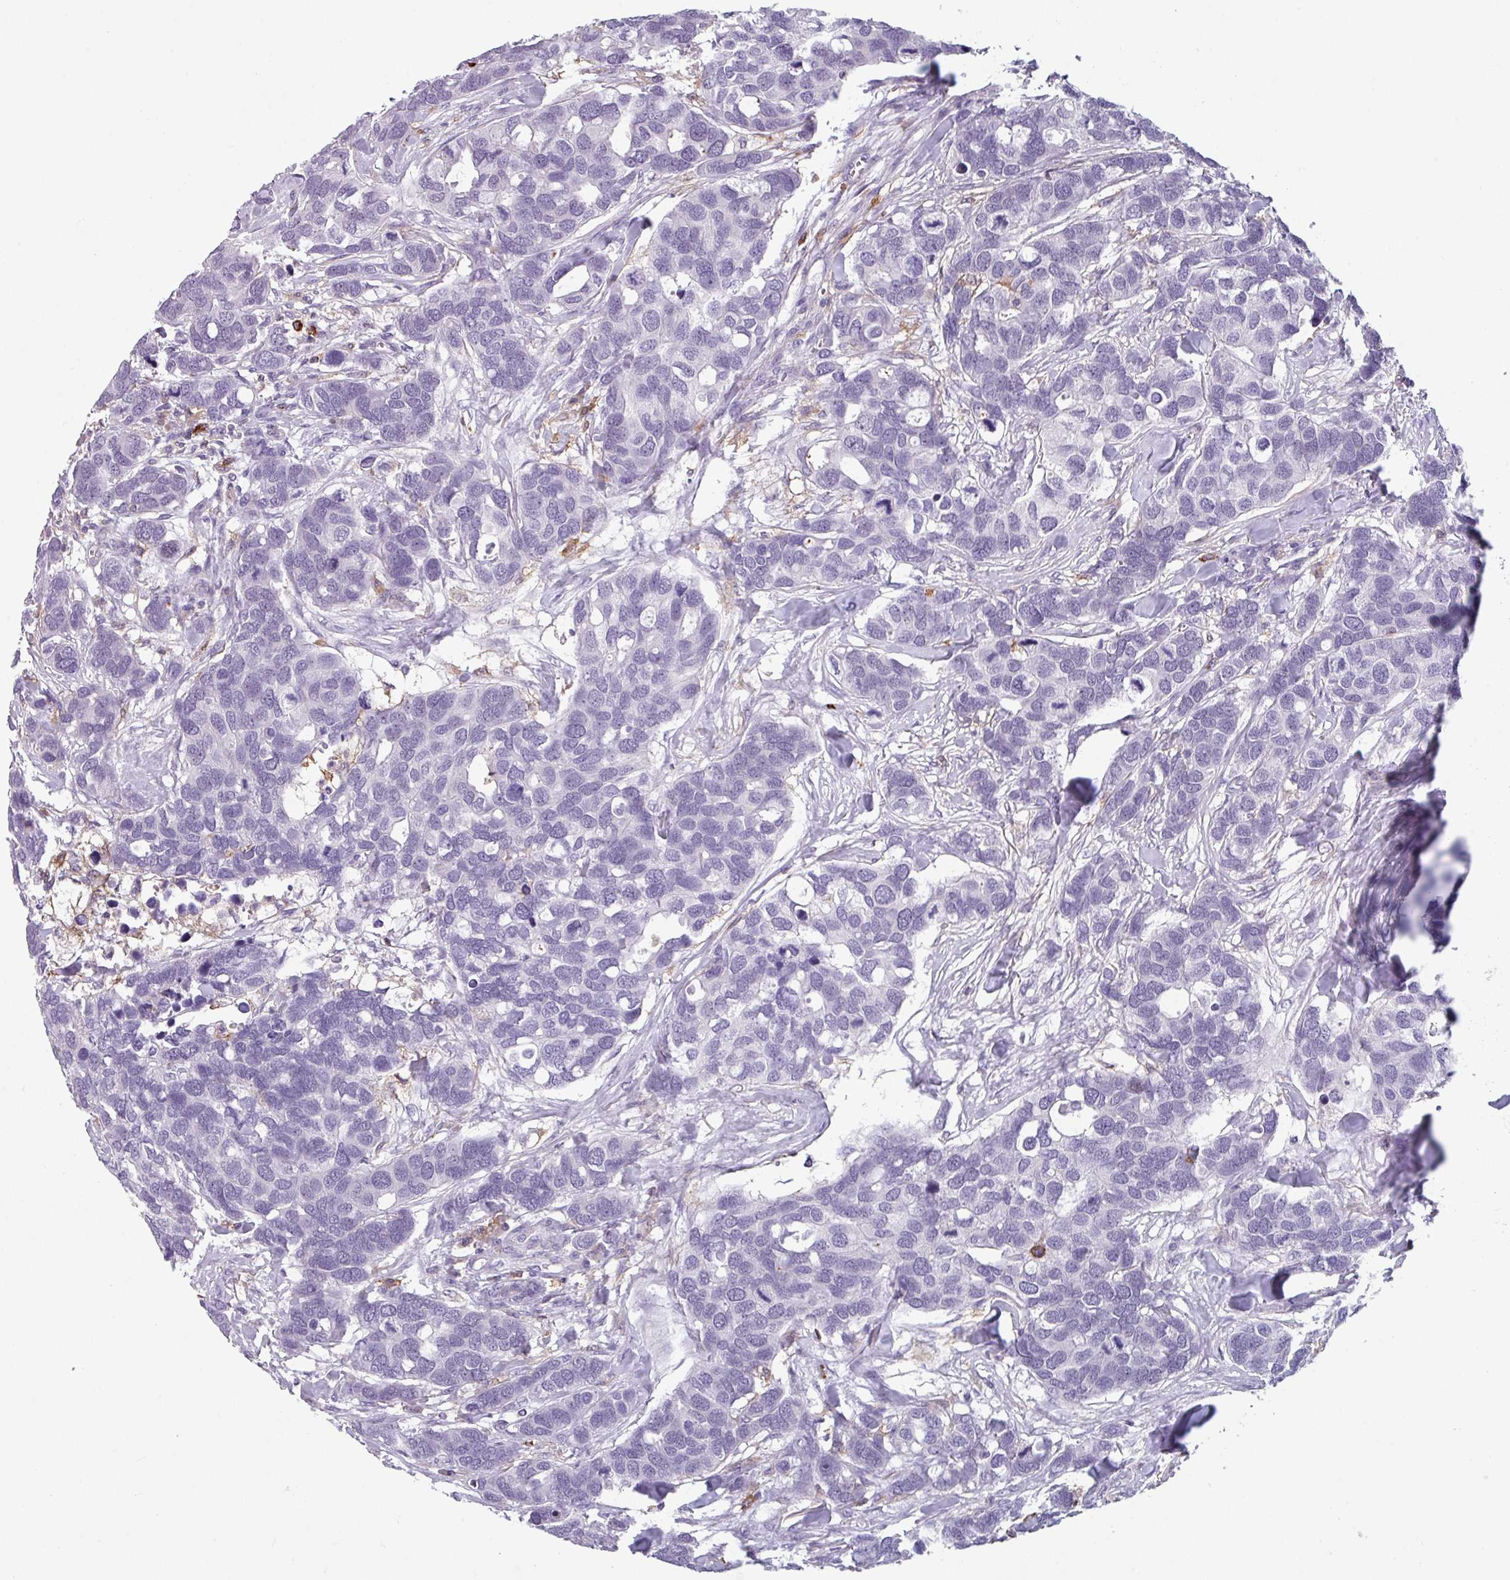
{"staining": {"intensity": "negative", "quantity": "none", "location": "none"}, "tissue": "breast cancer", "cell_type": "Tumor cells", "image_type": "cancer", "snomed": [{"axis": "morphology", "description": "Duct carcinoma"}, {"axis": "topography", "description": "Breast"}], "caption": "Tumor cells show no significant positivity in invasive ductal carcinoma (breast).", "gene": "EXOSC5", "patient": {"sex": "female", "age": 83}}